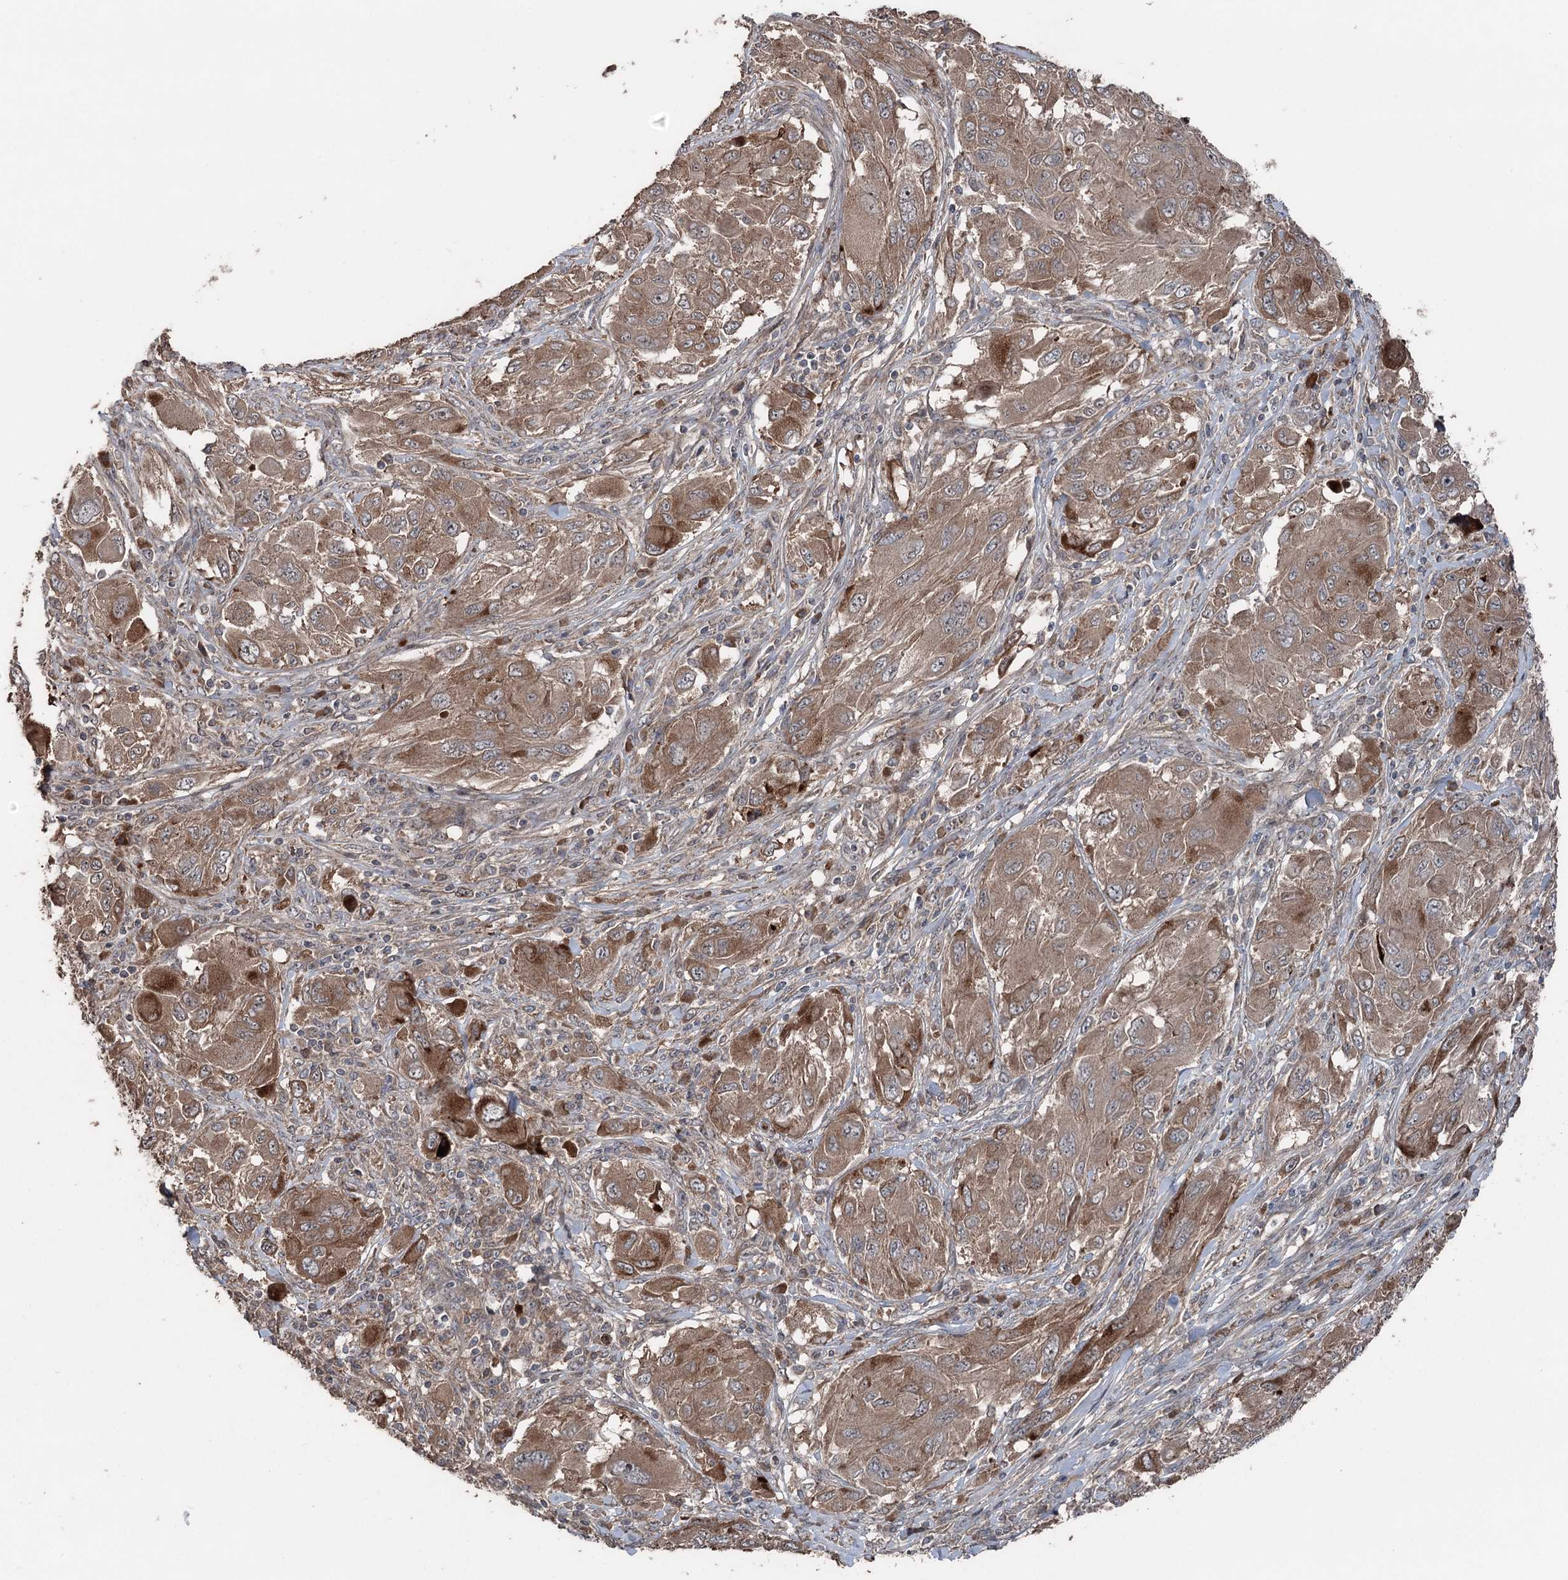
{"staining": {"intensity": "moderate", "quantity": ">75%", "location": "cytoplasmic/membranous"}, "tissue": "melanoma", "cell_type": "Tumor cells", "image_type": "cancer", "snomed": [{"axis": "morphology", "description": "Malignant melanoma, NOS"}, {"axis": "topography", "description": "Skin"}], "caption": "Protein expression analysis of melanoma reveals moderate cytoplasmic/membranous staining in about >75% of tumor cells.", "gene": "MAPK8IP2", "patient": {"sex": "female", "age": 91}}